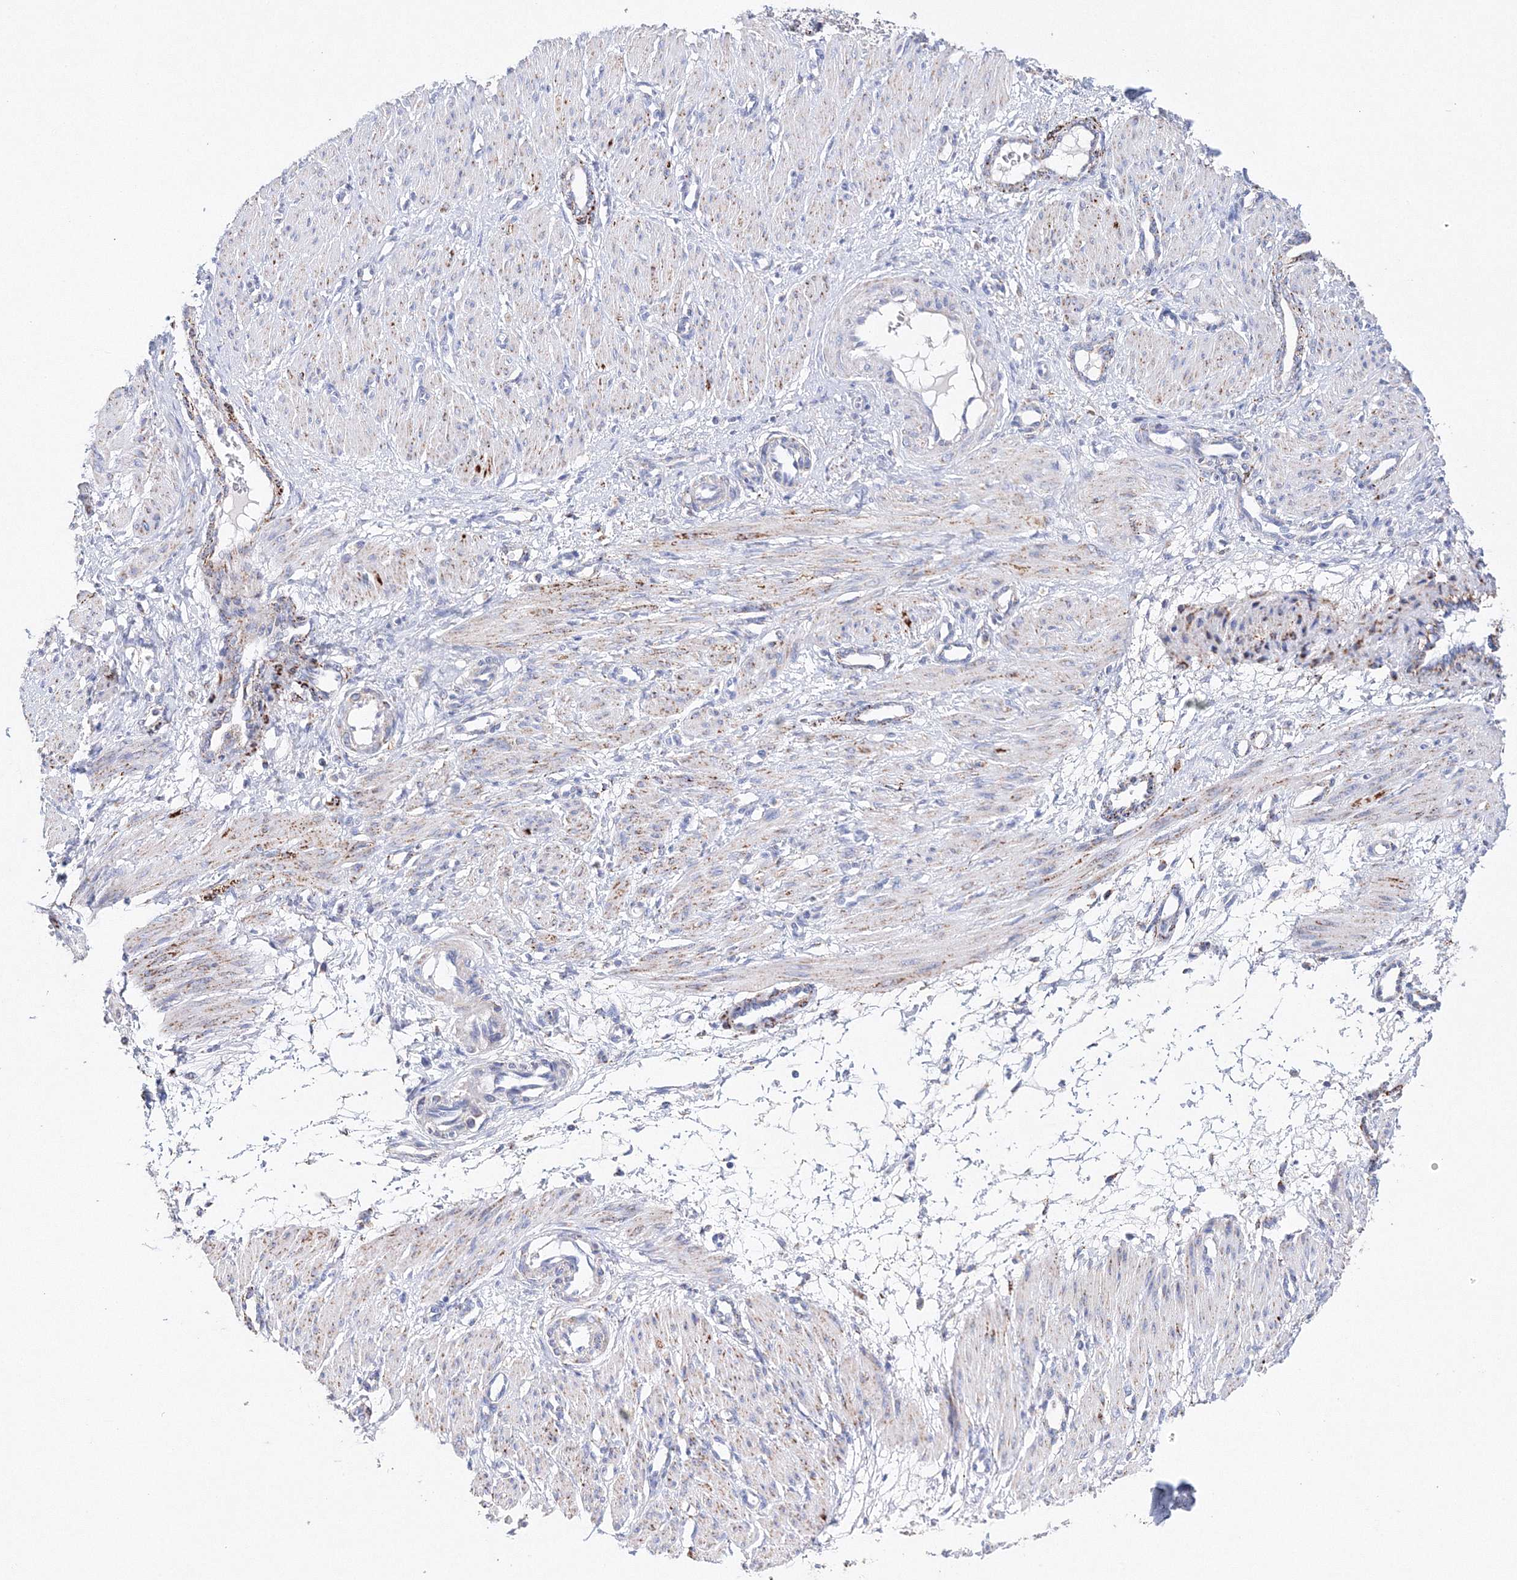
{"staining": {"intensity": "weak", "quantity": "<25%", "location": "cytoplasmic/membranous"}, "tissue": "smooth muscle", "cell_type": "Smooth muscle cells", "image_type": "normal", "snomed": [{"axis": "morphology", "description": "Normal tissue, NOS"}, {"axis": "topography", "description": "Endometrium"}], "caption": "High power microscopy photomicrograph of an IHC micrograph of unremarkable smooth muscle, revealing no significant staining in smooth muscle cells. (Brightfield microscopy of DAB IHC at high magnification).", "gene": "MERTK", "patient": {"sex": "female", "age": 33}}